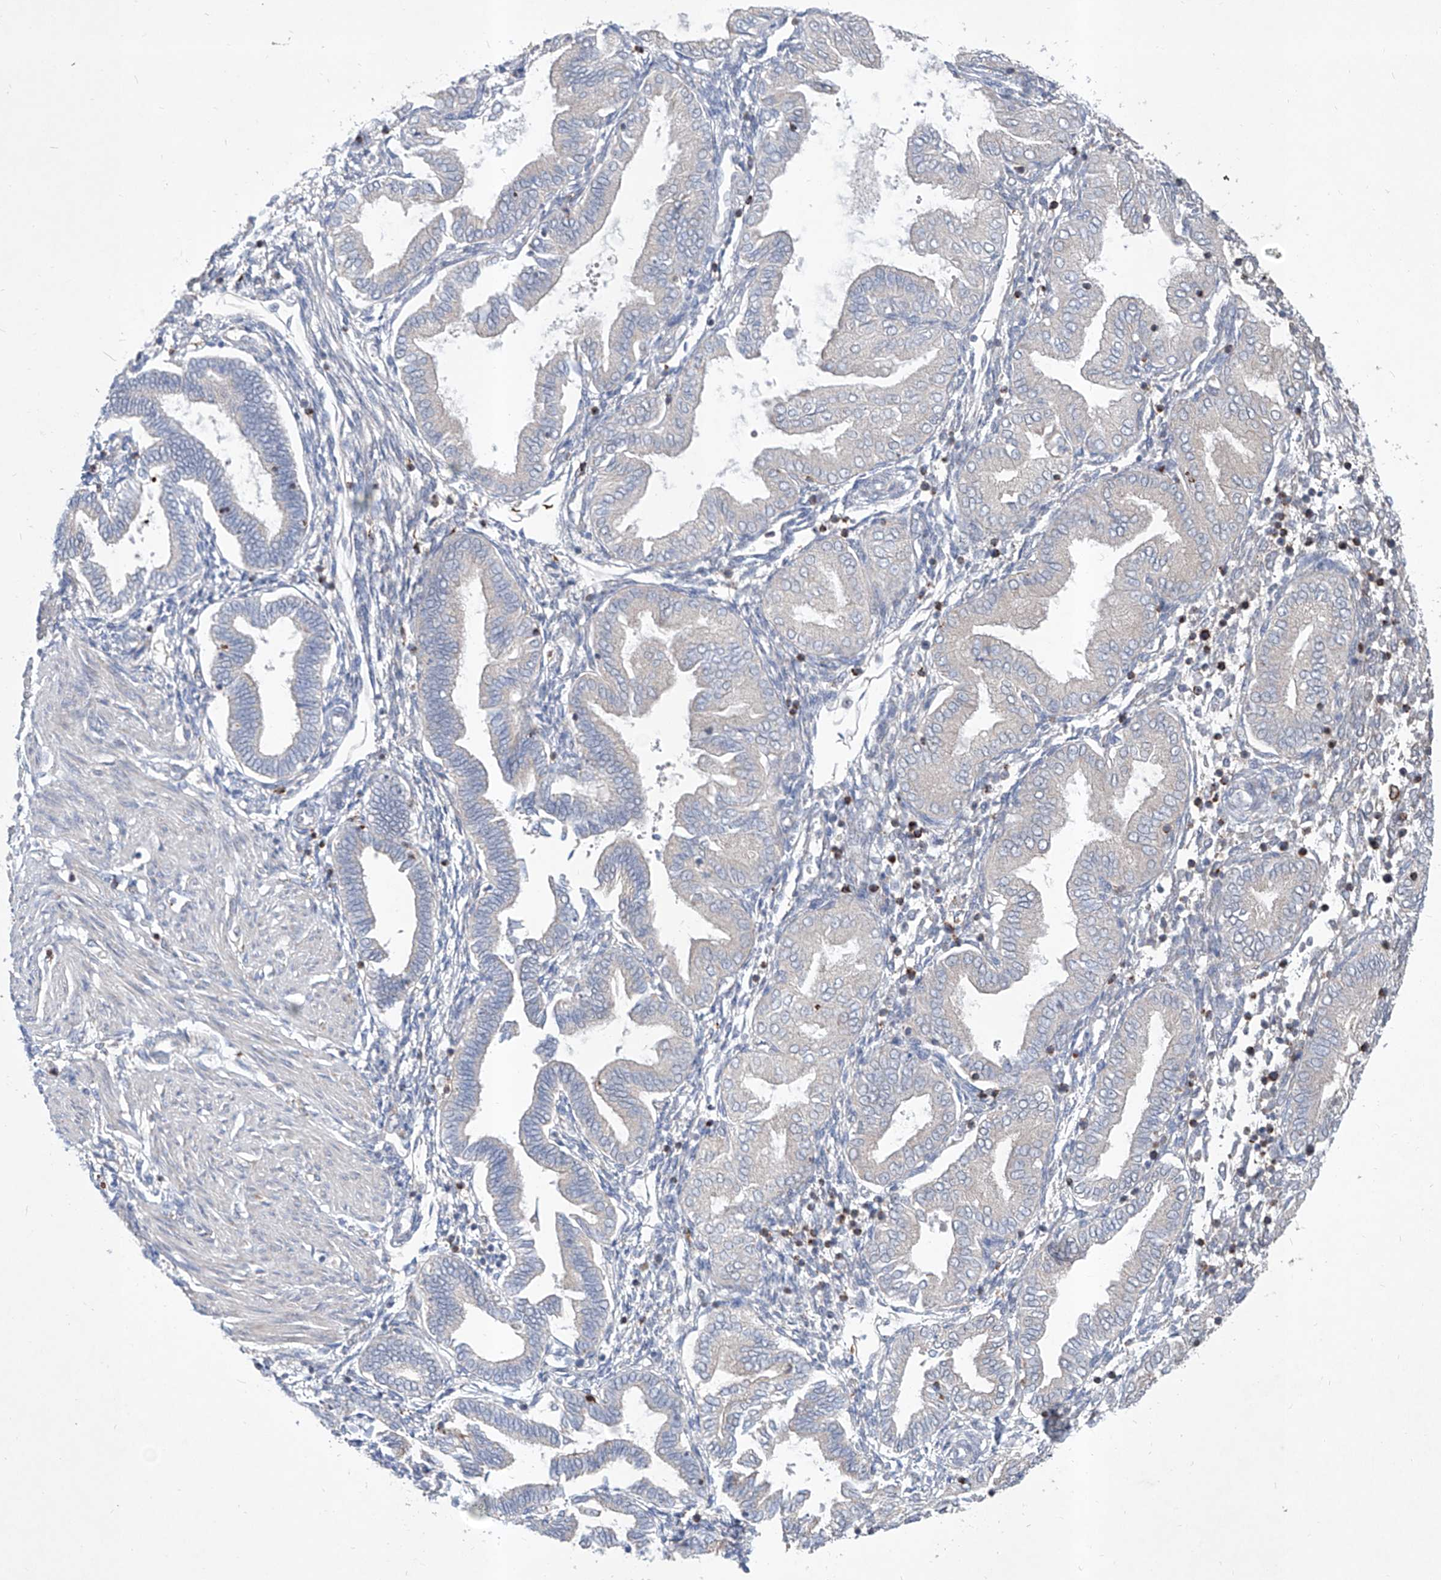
{"staining": {"intensity": "moderate", "quantity": "<25%", "location": "cytoplasmic/membranous"}, "tissue": "endometrium", "cell_type": "Cells in endometrial stroma", "image_type": "normal", "snomed": [{"axis": "morphology", "description": "Normal tissue, NOS"}, {"axis": "topography", "description": "Endometrium"}], "caption": "This photomicrograph exhibits IHC staining of unremarkable human endometrium, with low moderate cytoplasmic/membranous expression in about <25% of cells in endometrial stroma.", "gene": "ZBTB48", "patient": {"sex": "female", "age": 53}}